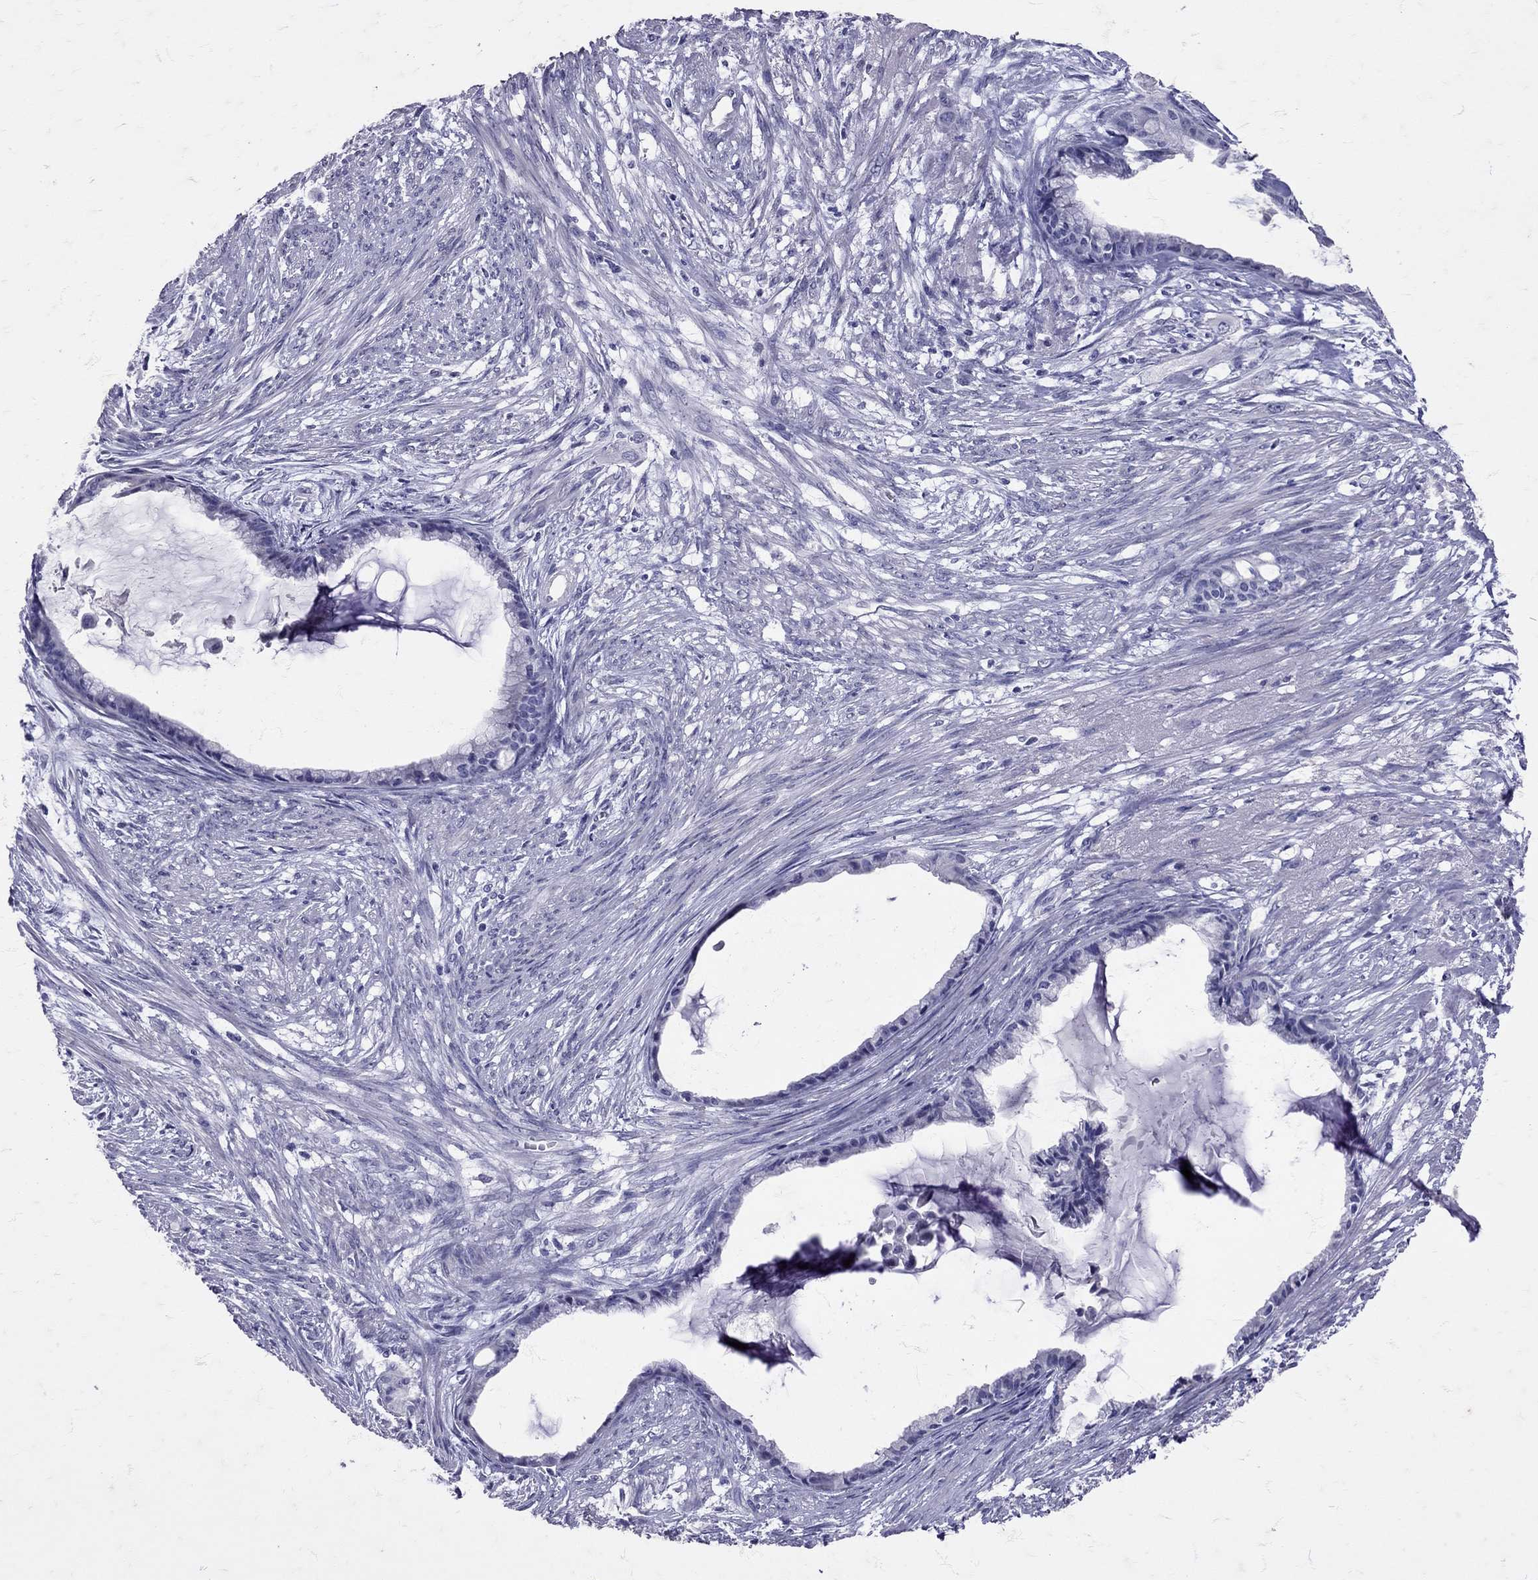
{"staining": {"intensity": "negative", "quantity": "none", "location": "none"}, "tissue": "endometrial cancer", "cell_type": "Tumor cells", "image_type": "cancer", "snomed": [{"axis": "morphology", "description": "Adenocarcinoma, NOS"}, {"axis": "topography", "description": "Endometrium"}], "caption": "Immunohistochemical staining of endometrial cancer demonstrates no significant staining in tumor cells.", "gene": "SST", "patient": {"sex": "female", "age": 86}}